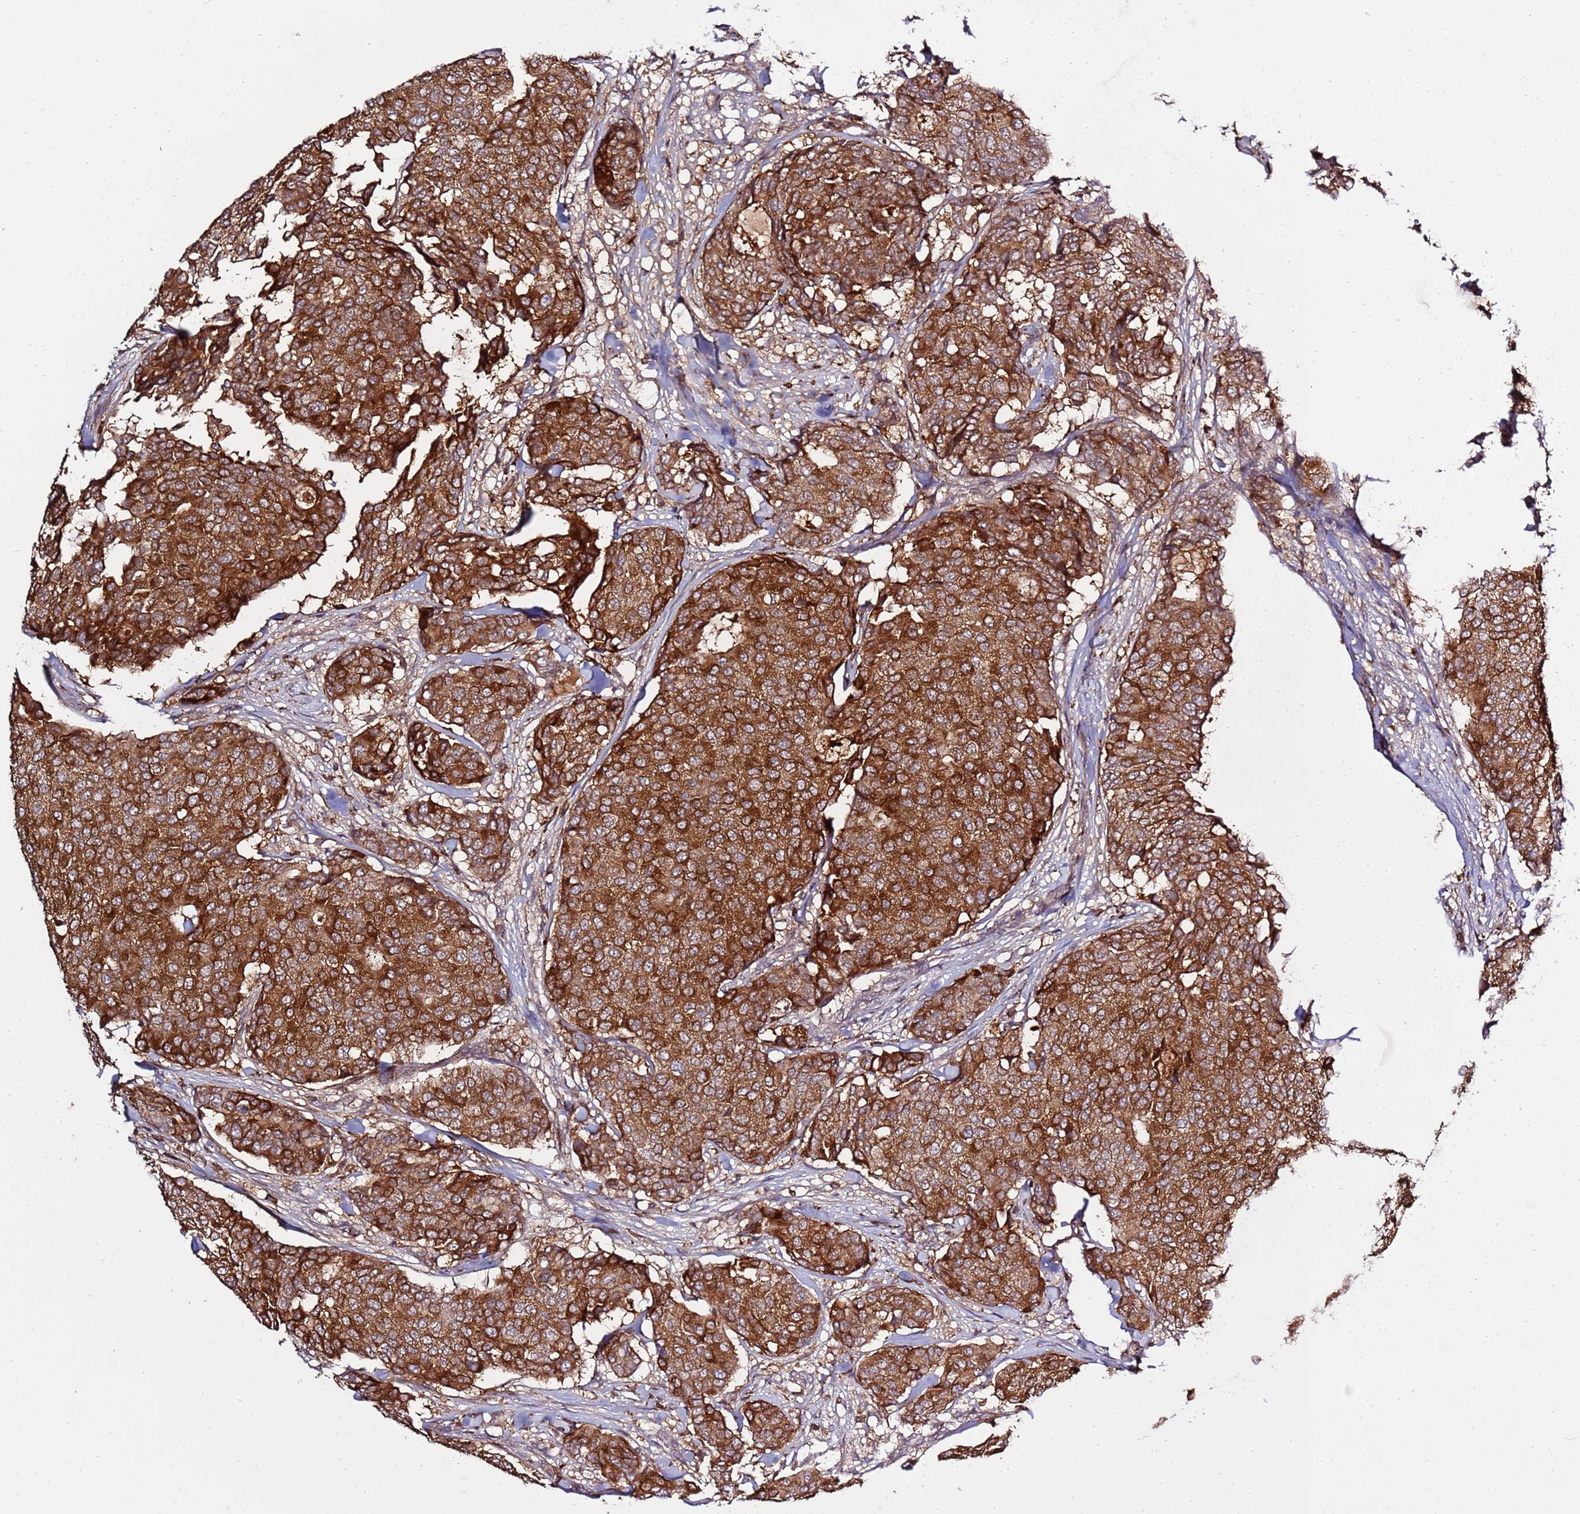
{"staining": {"intensity": "strong", "quantity": ">75%", "location": "cytoplasmic/membranous"}, "tissue": "breast cancer", "cell_type": "Tumor cells", "image_type": "cancer", "snomed": [{"axis": "morphology", "description": "Duct carcinoma"}, {"axis": "topography", "description": "Breast"}], "caption": "Immunohistochemistry of human breast cancer (infiltrating ductal carcinoma) demonstrates high levels of strong cytoplasmic/membranous expression in approximately >75% of tumor cells.", "gene": "ZNF624", "patient": {"sex": "female", "age": 75}}